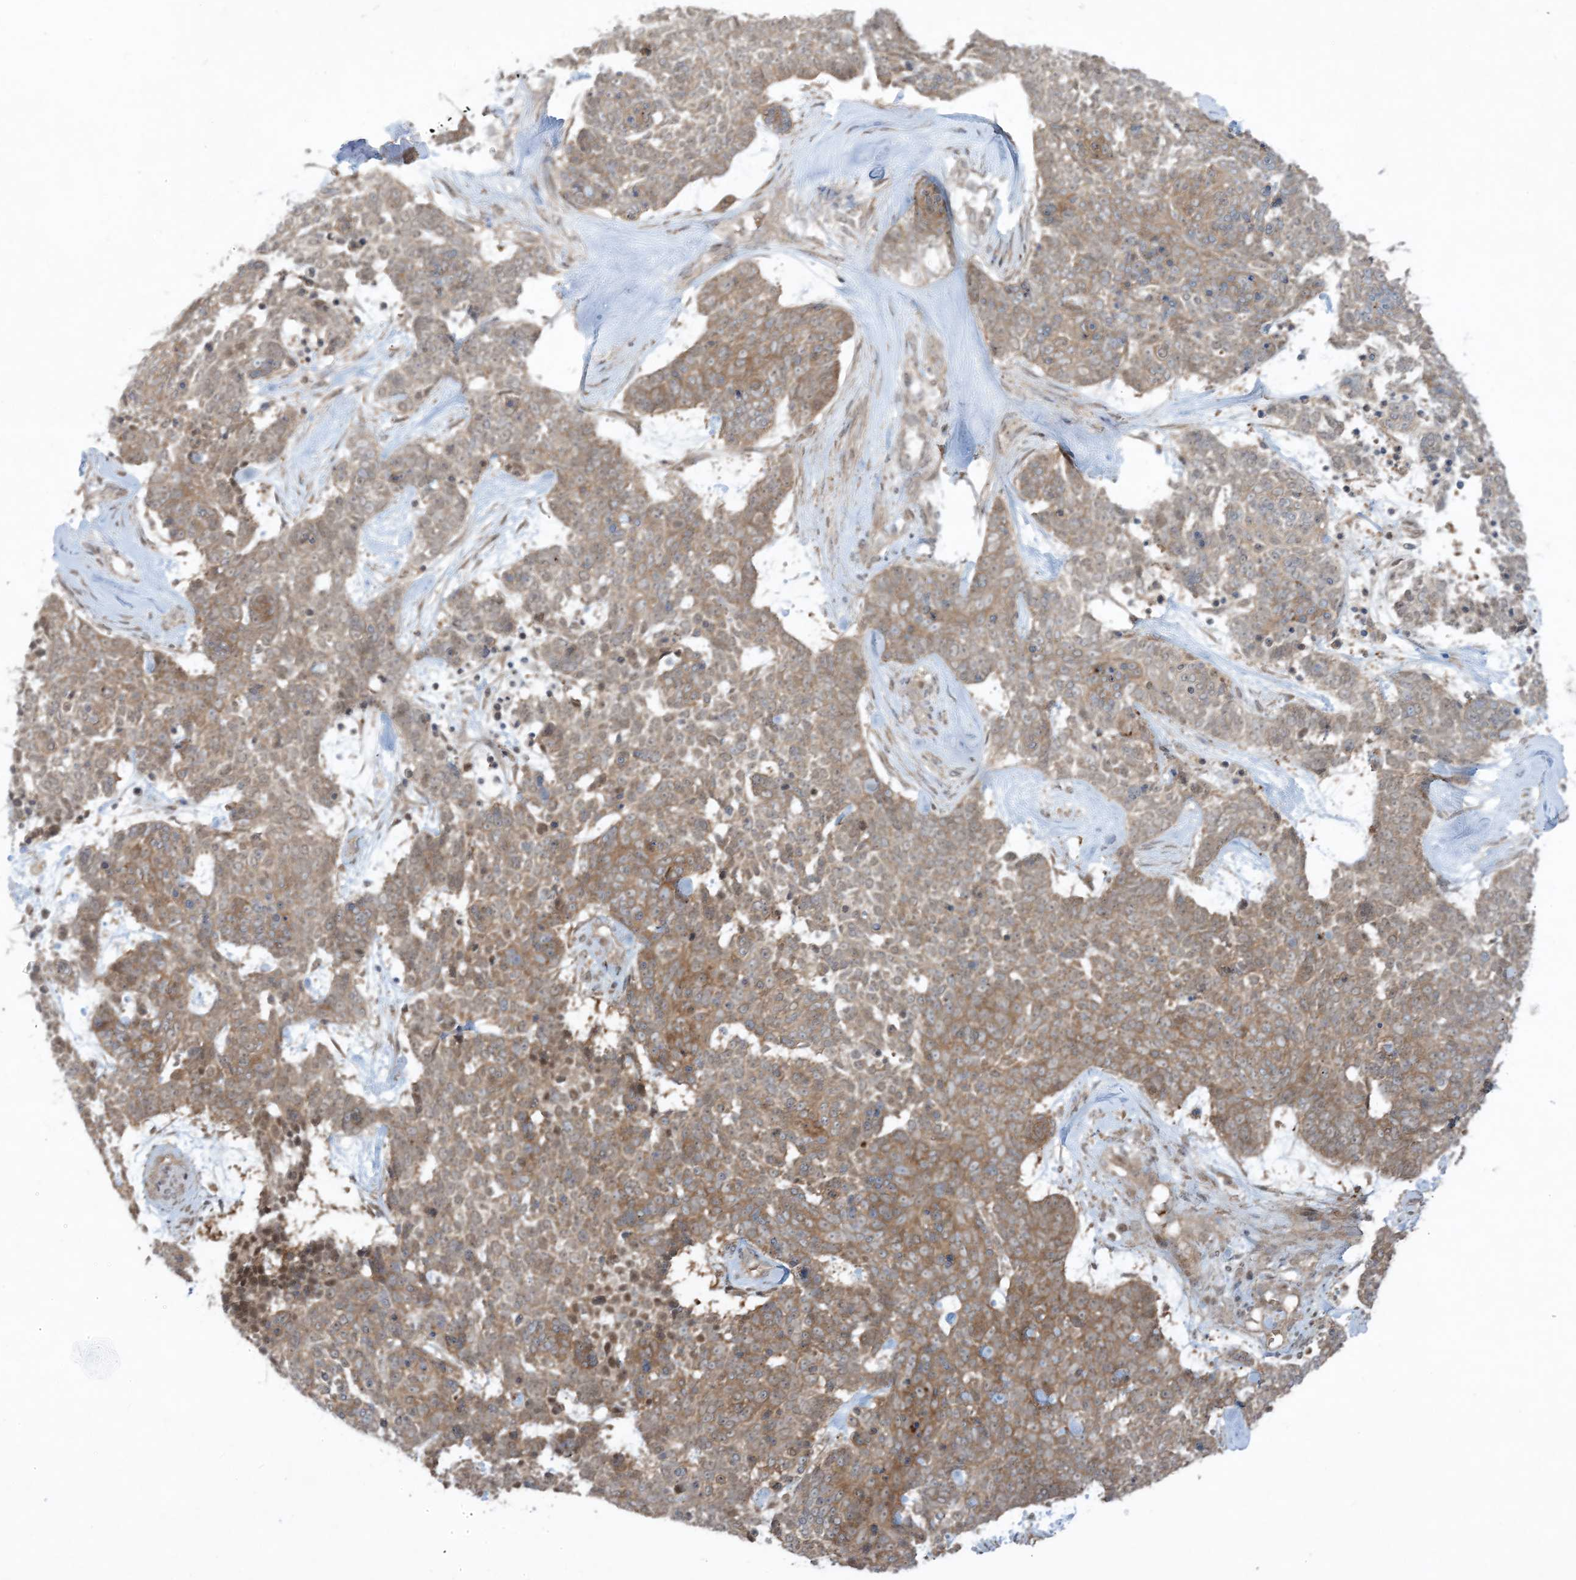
{"staining": {"intensity": "moderate", "quantity": ">75%", "location": "cytoplasmic/membranous"}, "tissue": "skin cancer", "cell_type": "Tumor cells", "image_type": "cancer", "snomed": [{"axis": "morphology", "description": "Basal cell carcinoma"}, {"axis": "topography", "description": "Skin"}], "caption": "Moderate cytoplasmic/membranous protein expression is seen in about >75% of tumor cells in skin basal cell carcinoma.", "gene": "STAM2", "patient": {"sex": "female", "age": 81}}